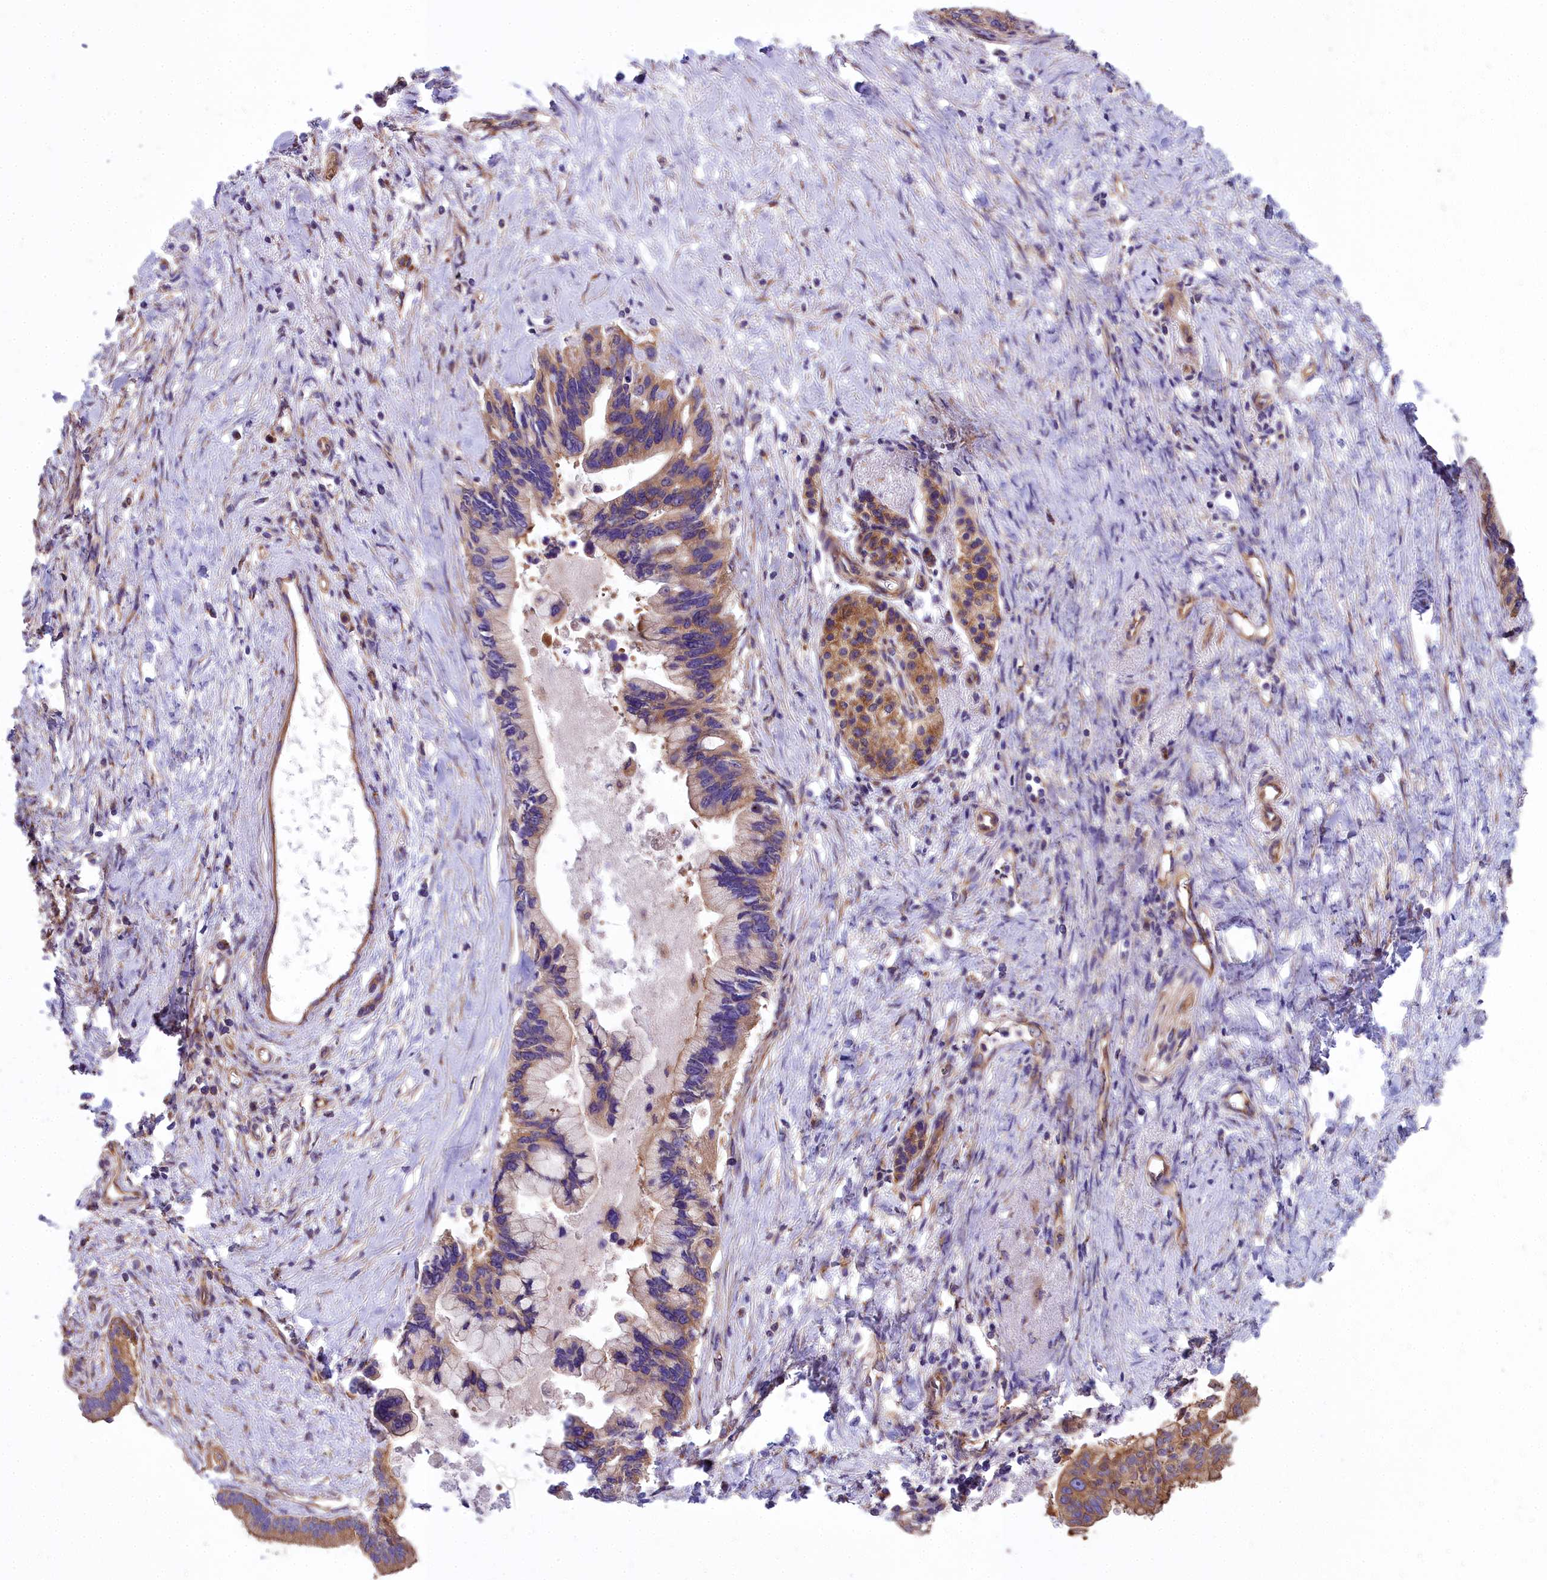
{"staining": {"intensity": "moderate", "quantity": "25%-75%", "location": "cytoplasmic/membranous"}, "tissue": "pancreatic cancer", "cell_type": "Tumor cells", "image_type": "cancer", "snomed": [{"axis": "morphology", "description": "Adenocarcinoma, NOS"}, {"axis": "topography", "description": "Pancreas"}], "caption": "Tumor cells display moderate cytoplasmic/membranous expression in about 25%-75% of cells in pancreatic cancer (adenocarcinoma).", "gene": "DCTN3", "patient": {"sex": "female", "age": 83}}